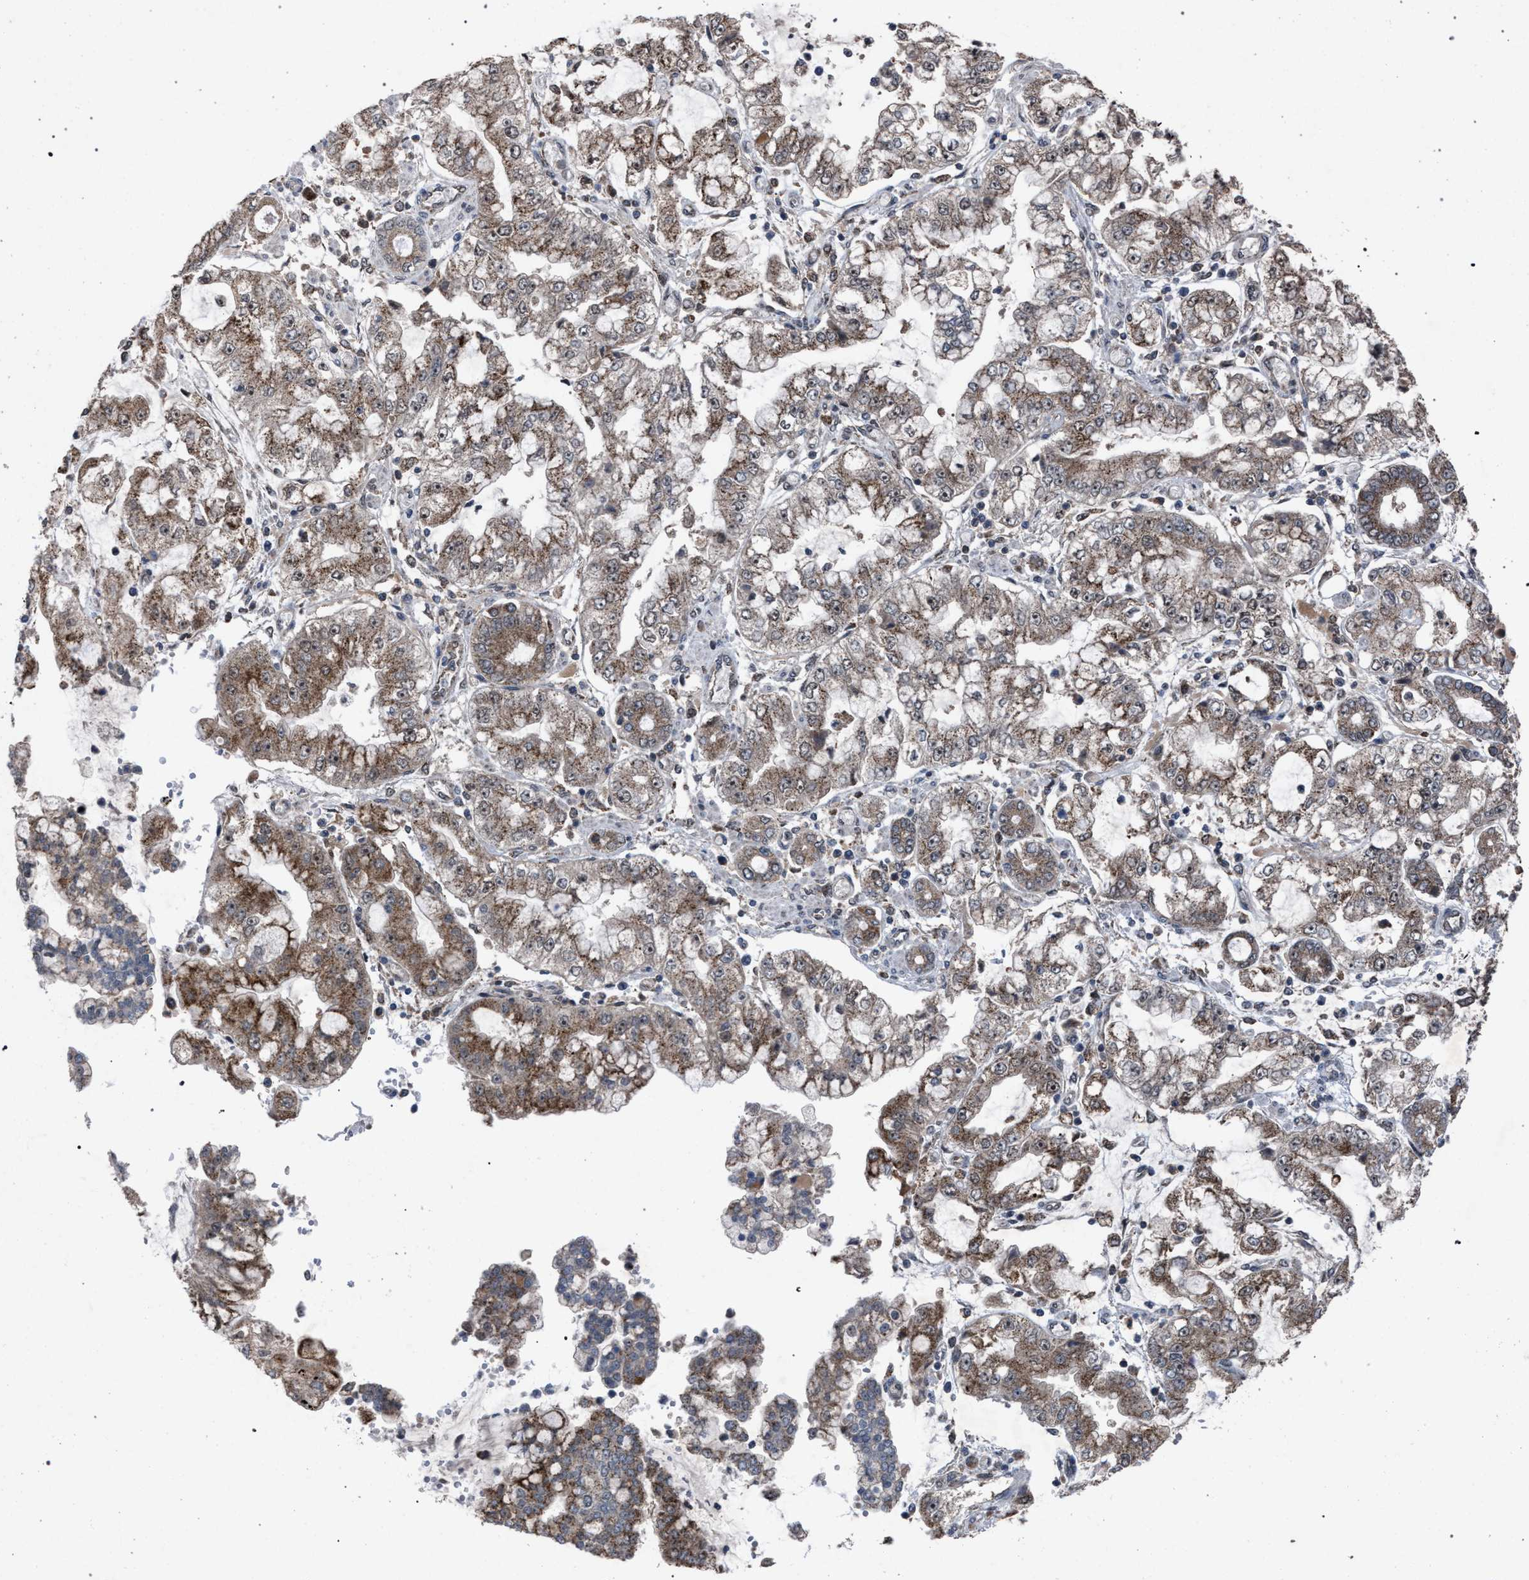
{"staining": {"intensity": "moderate", "quantity": "25%-75%", "location": "cytoplasmic/membranous,nuclear"}, "tissue": "stomach cancer", "cell_type": "Tumor cells", "image_type": "cancer", "snomed": [{"axis": "morphology", "description": "Adenocarcinoma, NOS"}, {"axis": "topography", "description": "Stomach"}], "caption": "Stomach adenocarcinoma was stained to show a protein in brown. There is medium levels of moderate cytoplasmic/membranous and nuclear positivity in approximately 25%-75% of tumor cells. (DAB IHC with brightfield microscopy, high magnification).", "gene": "HSD17B4", "patient": {"sex": "male", "age": 76}}